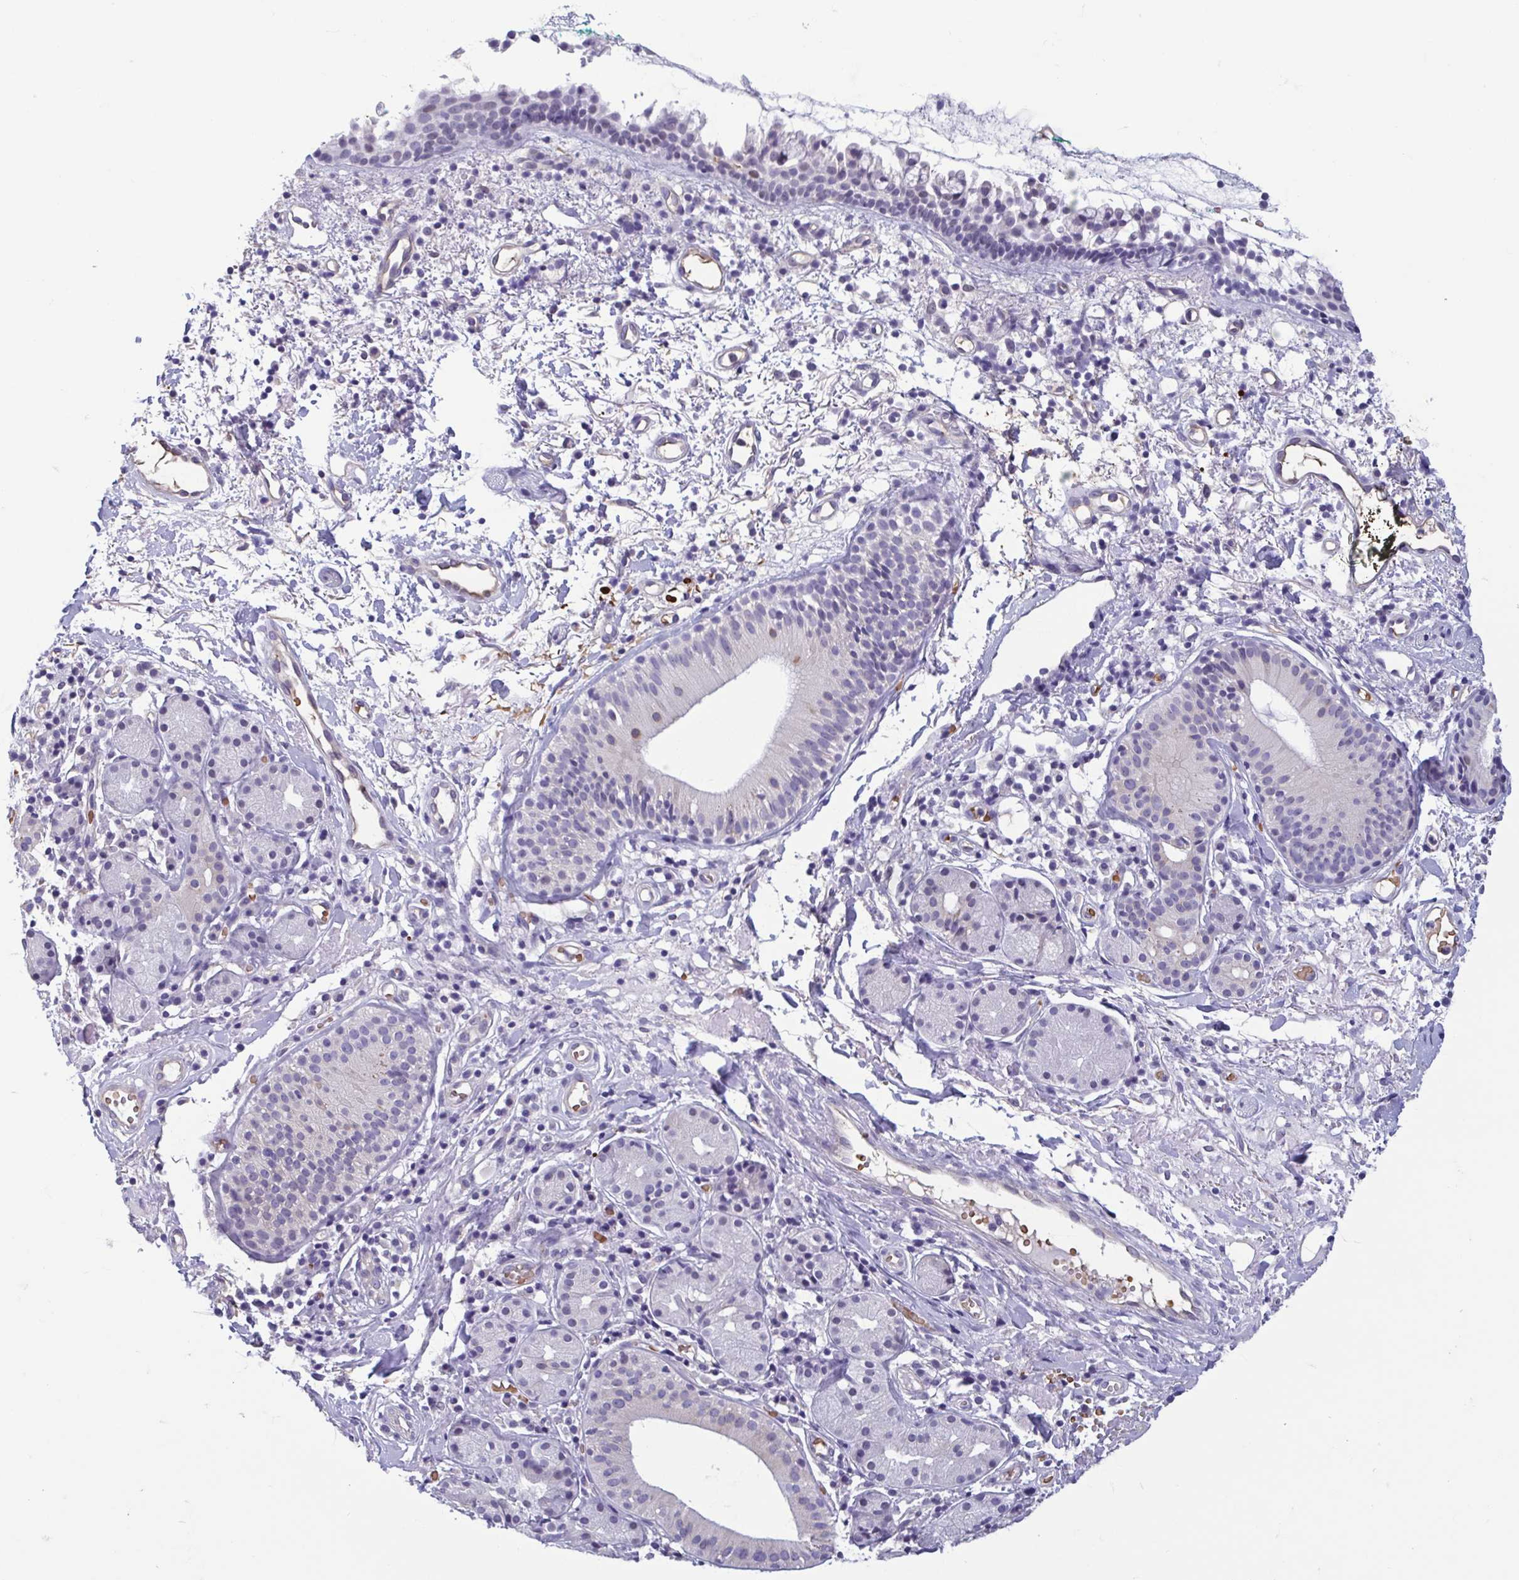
{"staining": {"intensity": "negative", "quantity": "none", "location": "none"}, "tissue": "nasopharynx", "cell_type": "Respiratory epithelial cells", "image_type": "normal", "snomed": [{"axis": "morphology", "description": "Normal tissue, NOS"}, {"axis": "morphology", "description": "Basal cell carcinoma"}, {"axis": "topography", "description": "Cartilage tissue"}, {"axis": "topography", "description": "Nasopharynx"}, {"axis": "topography", "description": "Oral tissue"}], "caption": "This is an immunohistochemistry micrograph of normal human nasopharynx. There is no positivity in respiratory epithelial cells.", "gene": "MORC4", "patient": {"sex": "female", "age": 77}}